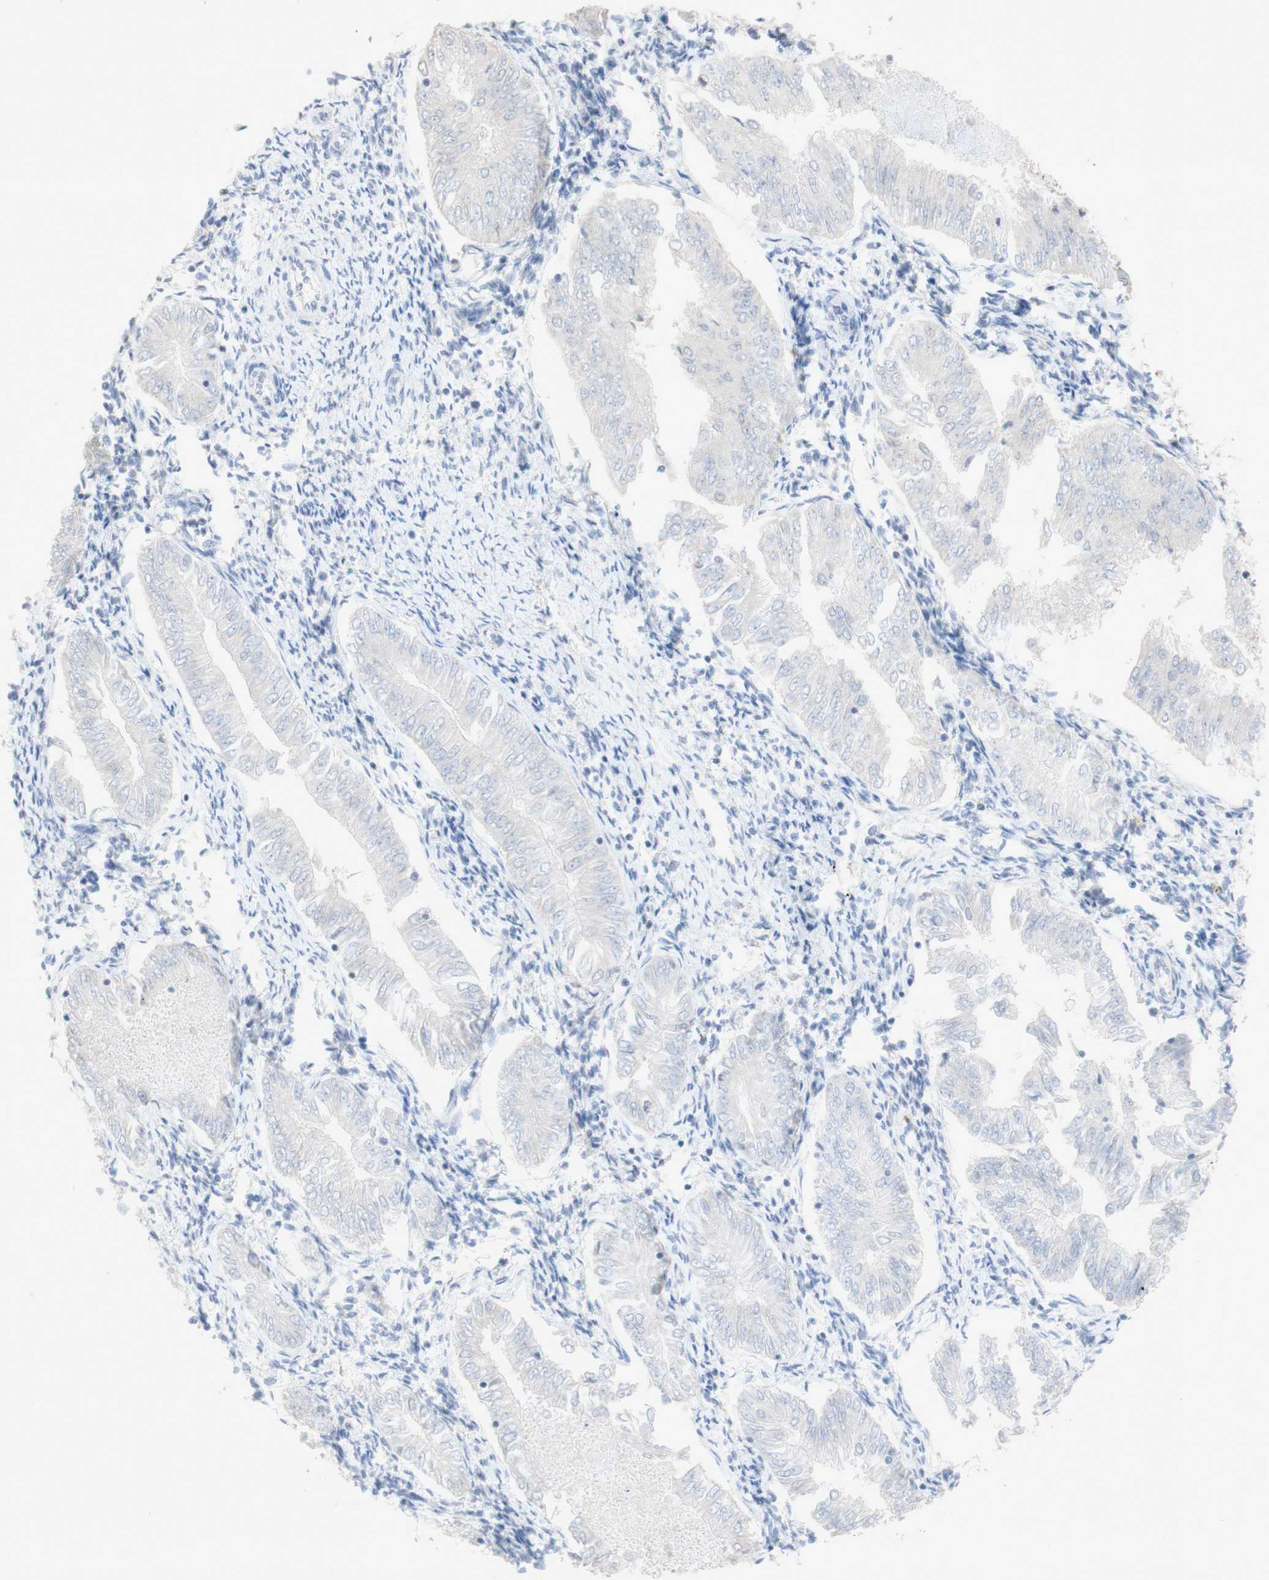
{"staining": {"intensity": "negative", "quantity": "none", "location": "none"}, "tissue": "endometrial cancer", "cell_type": "Tumor cells", "image_type": "cancer", "snomed": [{"axis": "morphology", "description": "Adenocarcinoma, NOS"}, {"axis": "topography", "description": "Endometrium"}], "caption": "IHC micrograph of human endometrial adenocarcinoma stained for a protein (brown), which exhibits no staining in tumor cells.", "gene": "EPO", "patient": {"sex": "female", "age": 53}}